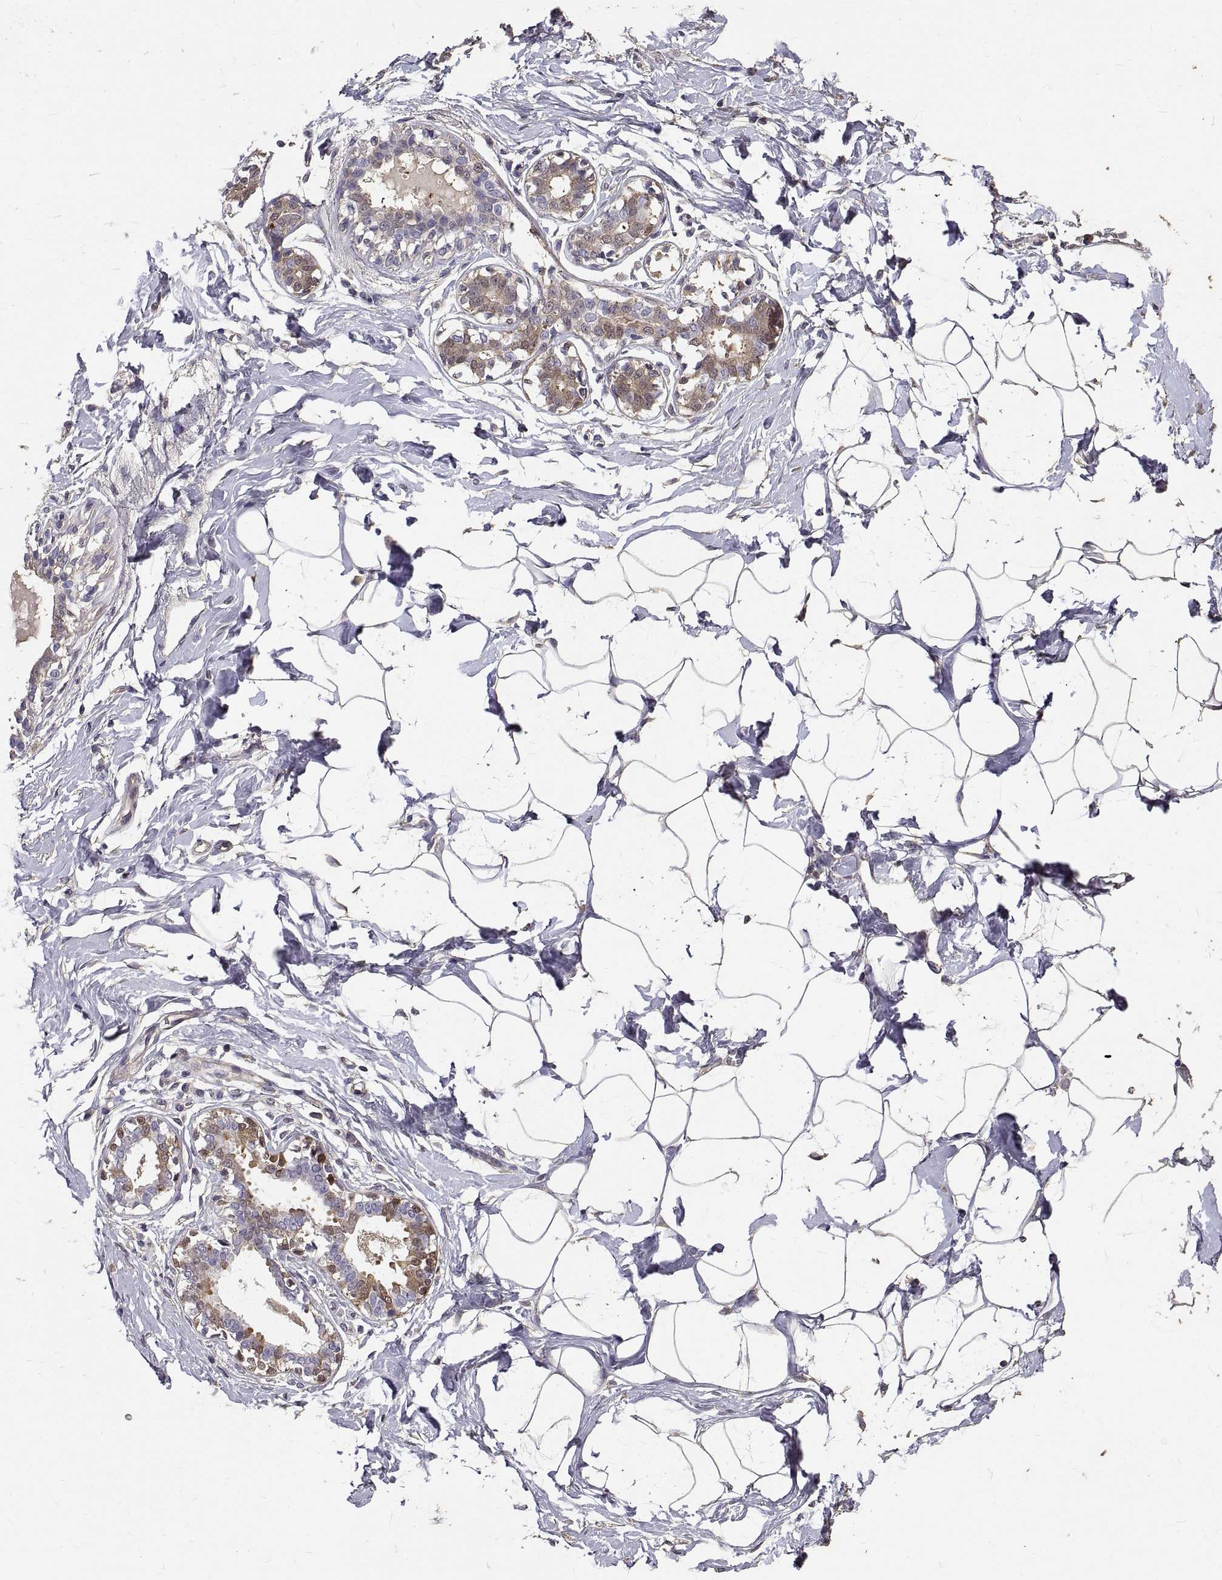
{"staining": {"intensity": "negative", "quantity": "none", "location": "none"}, "tissue": "breast", "cell_type": "Adipocytes", "image_type": "normal", "snomed": [{"axis": "morphology", "description": "Normal tissue, NOS"}, {"axis": "morphology", "description": "Lobular carcinoma, in situ"}, {"axis": "topography", "description": "Breast"}], "caption": "Immunohistochemistry of unremarkable human breast demonstrates no staining in adipocytes.", "gene": "PEA15", "patient": {"sex": "female", "age": 35}}